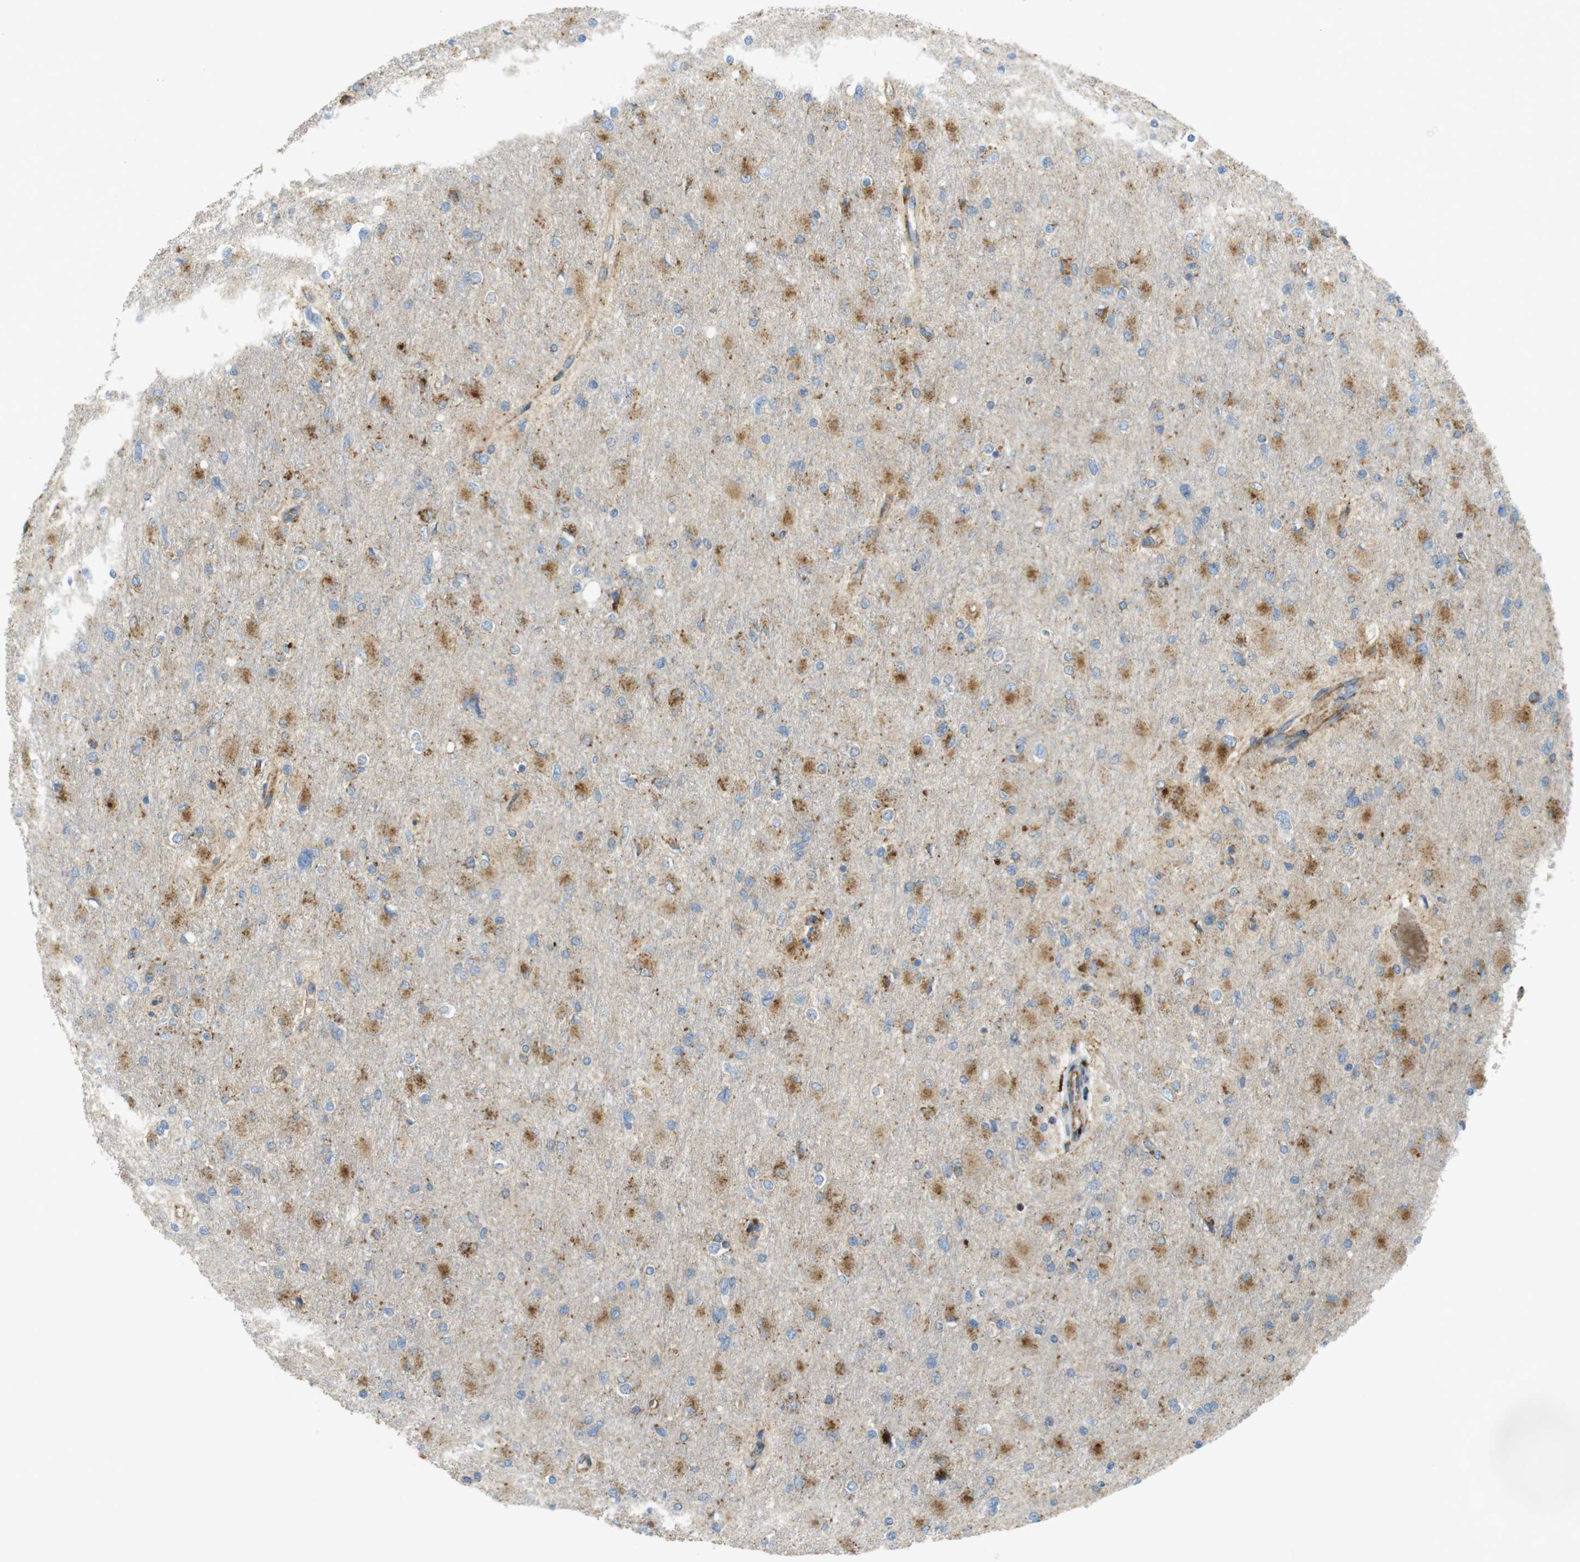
{"staining": {"intensity": "moderate", "quantity": ">75%", "location": "cytoplasmic/membranous"}, "tissue": "glioma", "cell_type": "Tumor cells", "image_type": "cancer", "snomed": [{"axis": "morphology", "description": "Glioma, malignant, High grade"}, {"axis": "topography", "description": "Cerebral cortex"}], "caption": "A high-resolution micrograph shows IHC staining of glioma, which displays moderate cytoplasmic/membranous staining in approximately >75% of tumor cells.", "gene": "LAMP1", "patient": {"sex": "female", "age": 36}}